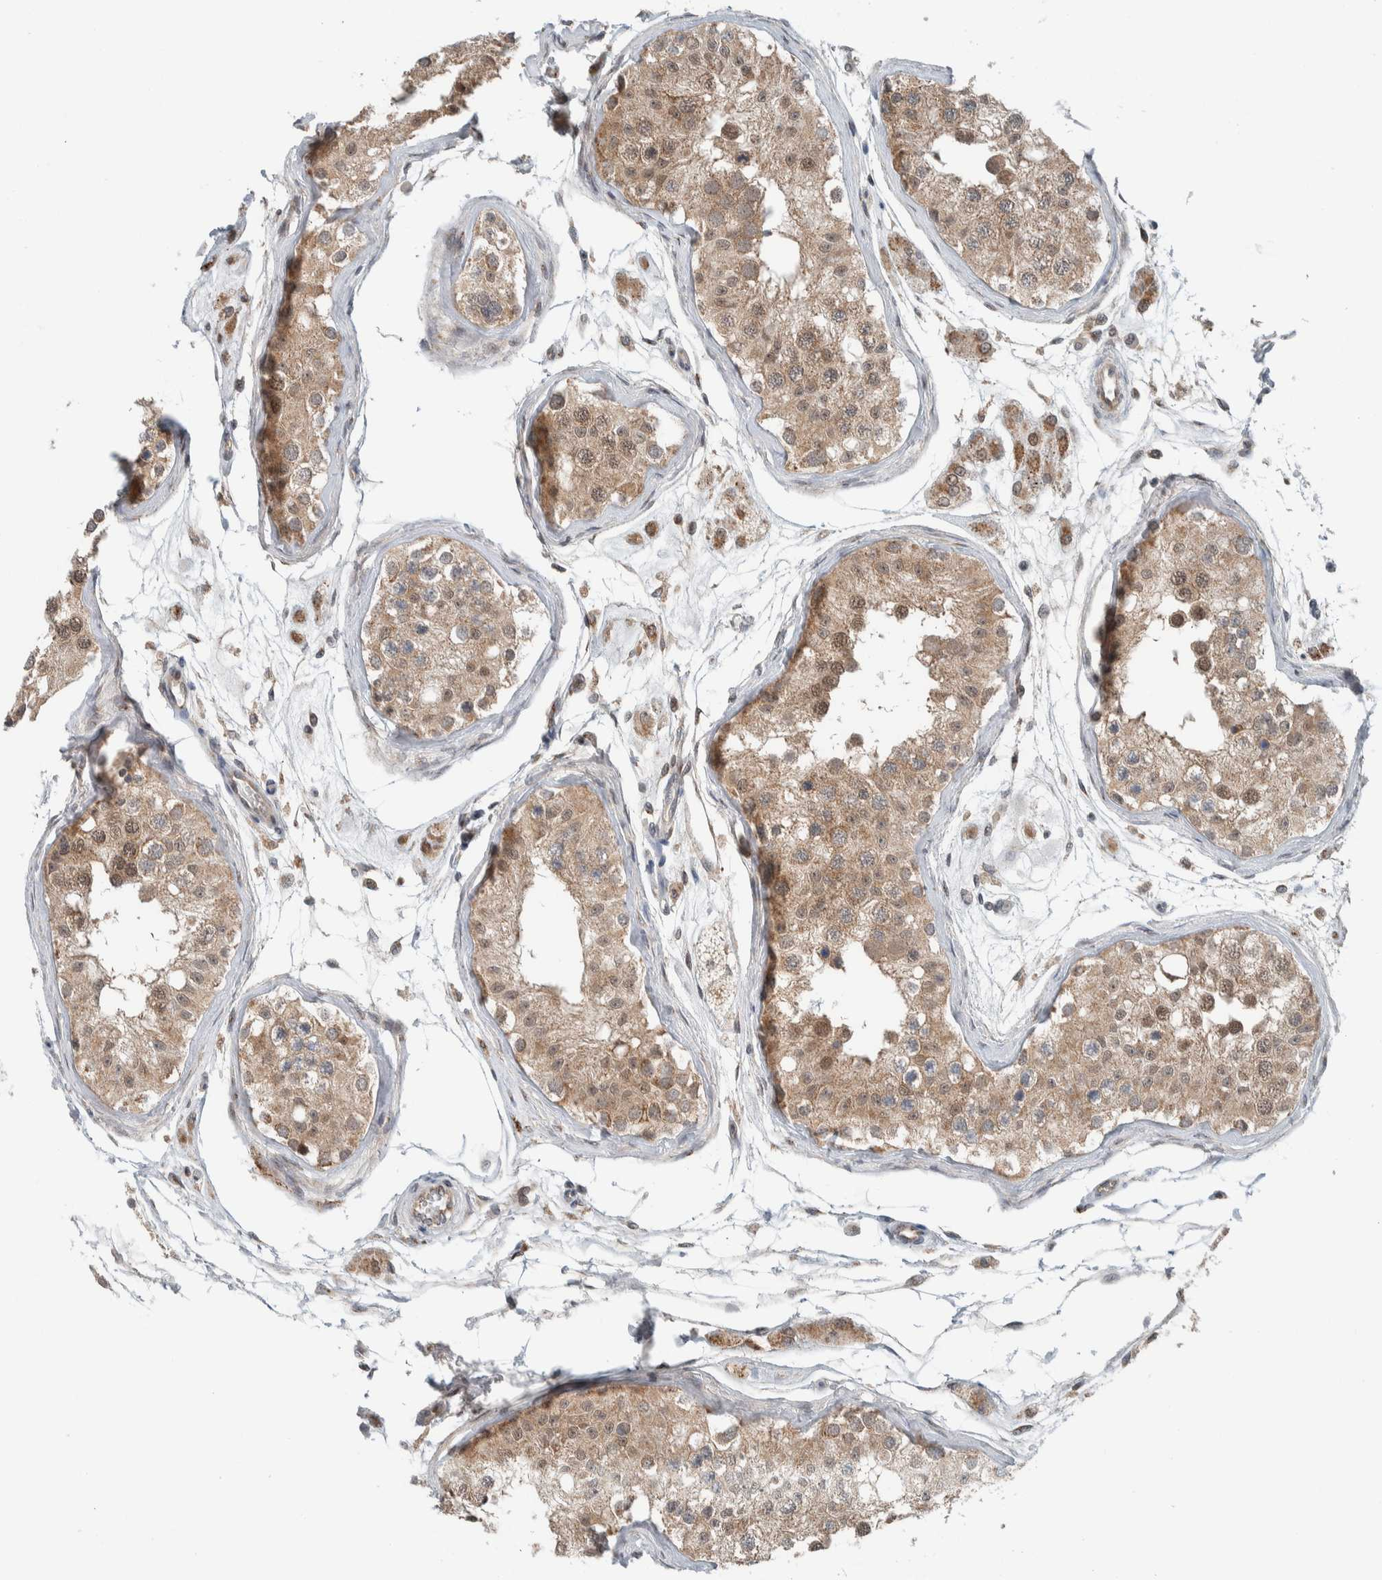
{"staining": {"intensity": "moderate", "quantity": ">75%", "location": "cytoplasmic/membranous,nuclear"}, "tissue": "testis", "cell_type": "Cells in seminiferous ducts", "image_type": "normal", "snomed": [{"axis": "morphology", "description": "Normal tissue, NOS"}, {"axis": "morphology", "description": "Adenocarcinoma, metastatic, NOS"}, {"axis": "topography", "description": "Testis"}], "caption": "Human testis stained with a brown dye demonstrates moderate cytoplasmic/membranous,nuclear positive expression in about >75% of cells in seminiferous ducts.", "gene": "RERE", "patient": {"sex": "male", "age": 26}}